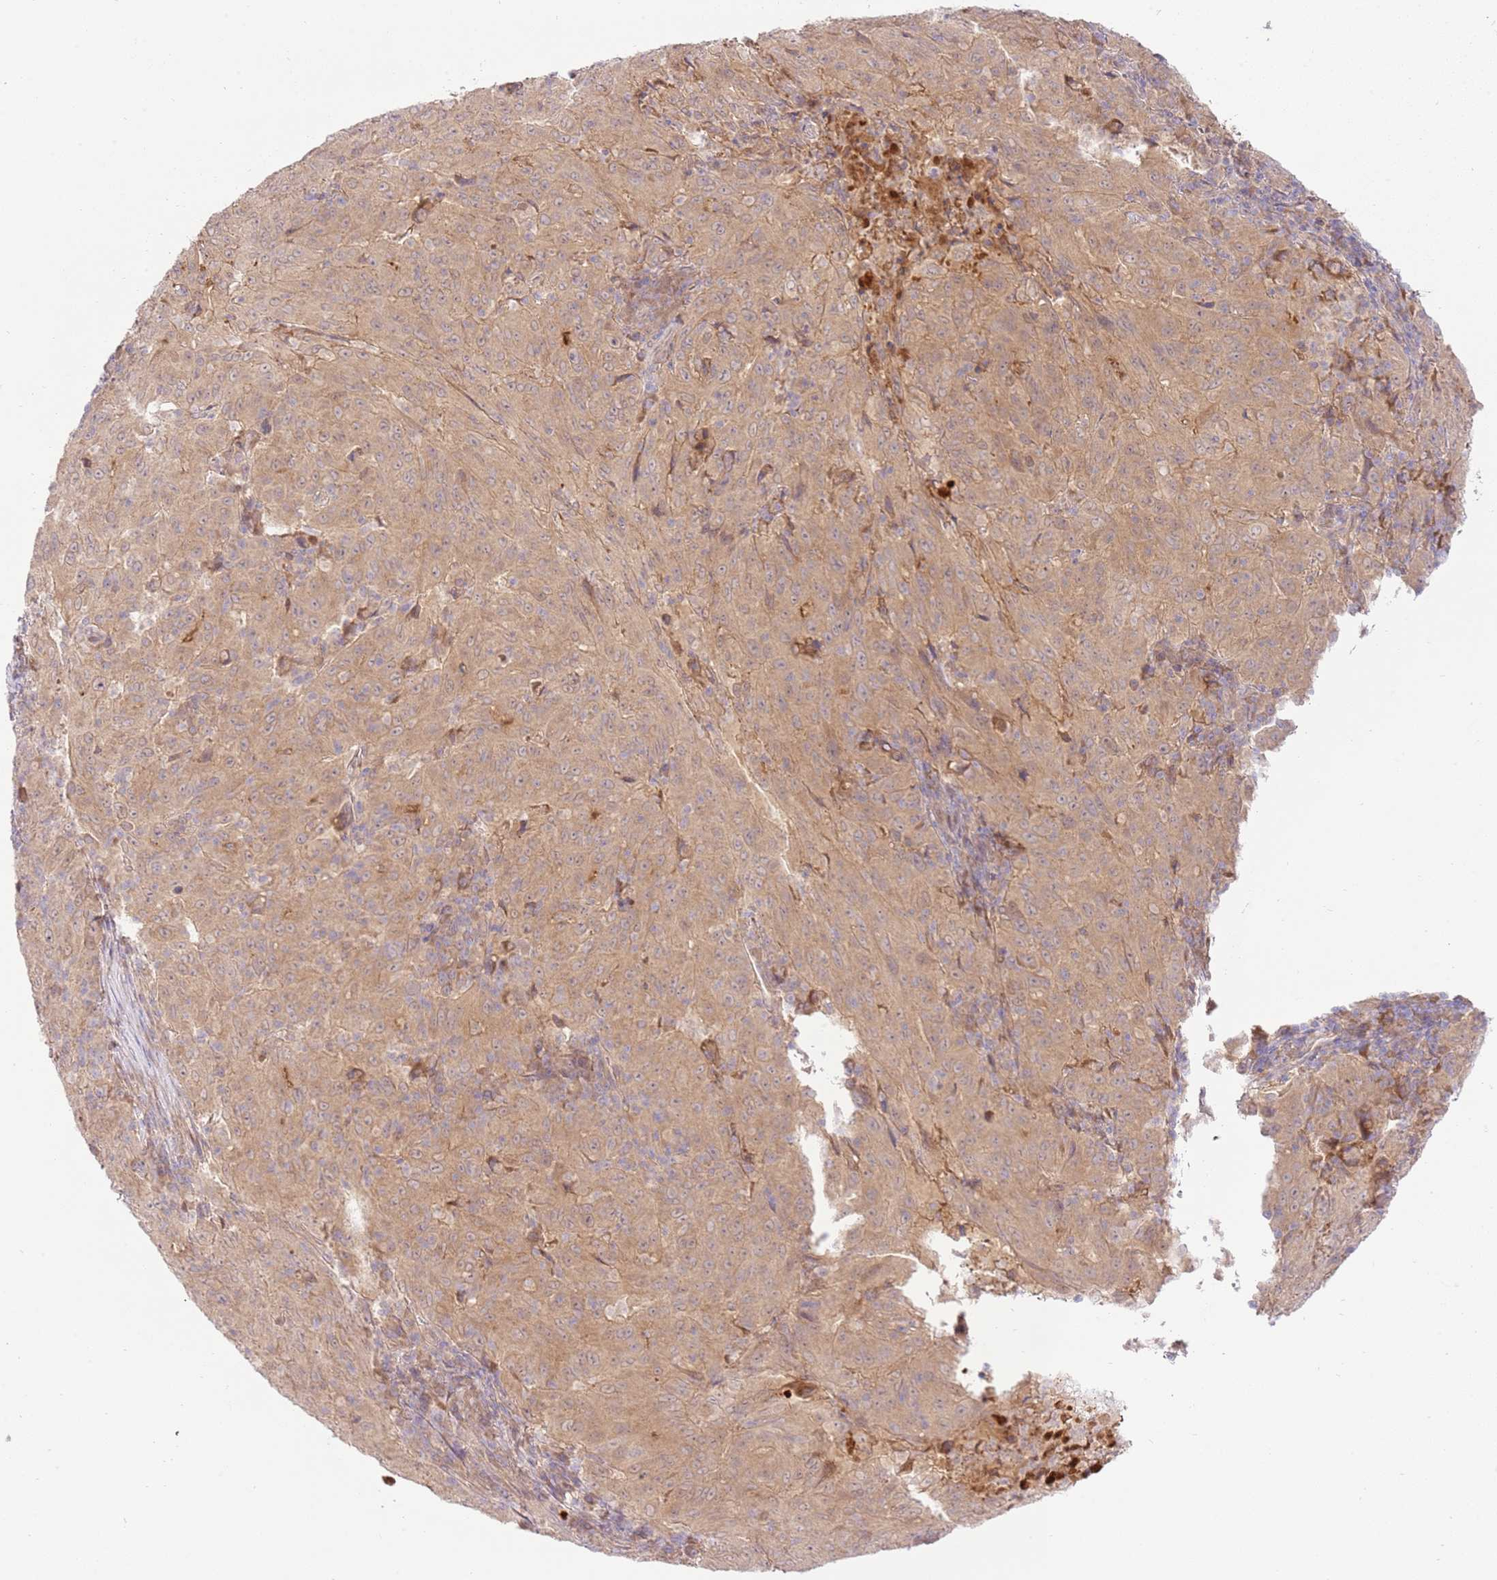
{"staining": {"intensity": "moderate", "quantity": ">75%", "location": "cytoplasmic/membranous"}, "tissue": "pancreatic cancer", "cell_type": "Tumor cells", "image_type": "cancer", "snomed": [{"axis": "morphology", "description": "Adenocarcinoma, NOS"}, {"axis": "topography", "description": "Pancreas"}], "caption": "The histopathology image displays staining of pancreatic cancer (adenocarcinoma), revealing moderate cytoplasmic/membranous protein expression (brown color) within tumor cells.", "gene": "C8G", "patient": {"sex": "male", "age": 63}}